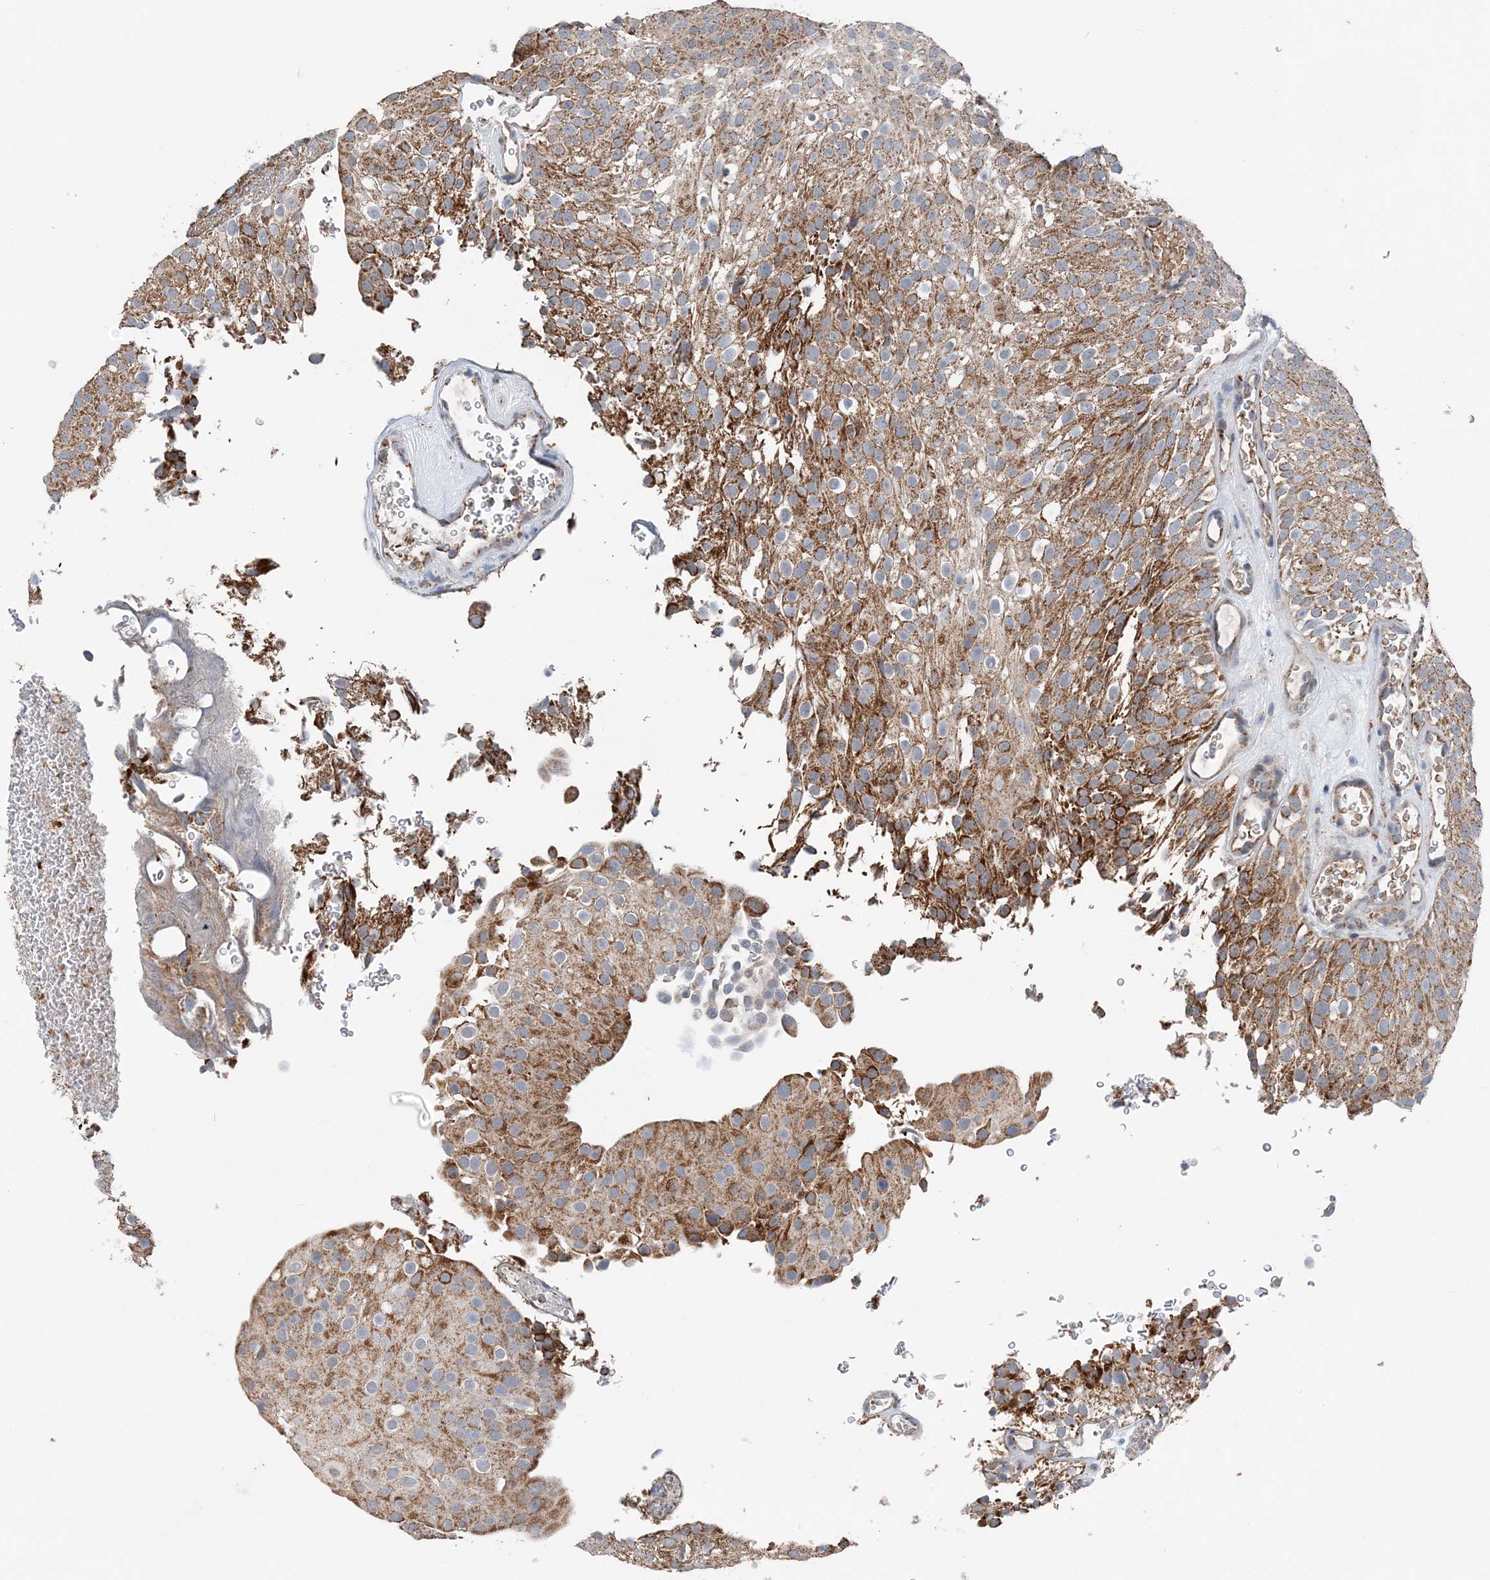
{"staining": {"intensity": "moderate", "quantity": ">75%", "location": "cytoplasmic/membranous"}, "tissue": "urothelial cancer", "cell_type": "Tumor cells", "image_type": "cancer", "snomed": [{"axis": "morphology", "description": "Urothelial carcinoma, Low grade"}, {"axis": "topography", "description": "Urinary bladder"}], "caption": "There is medium levels of moderate cytoplasmic/membranous staining in tumor cells of urothelial cancer, as demonstrated by immunohistochemical staining (brown color).", "gene": "SPRY2", "patient": {"sex": "male", "age": 78}}